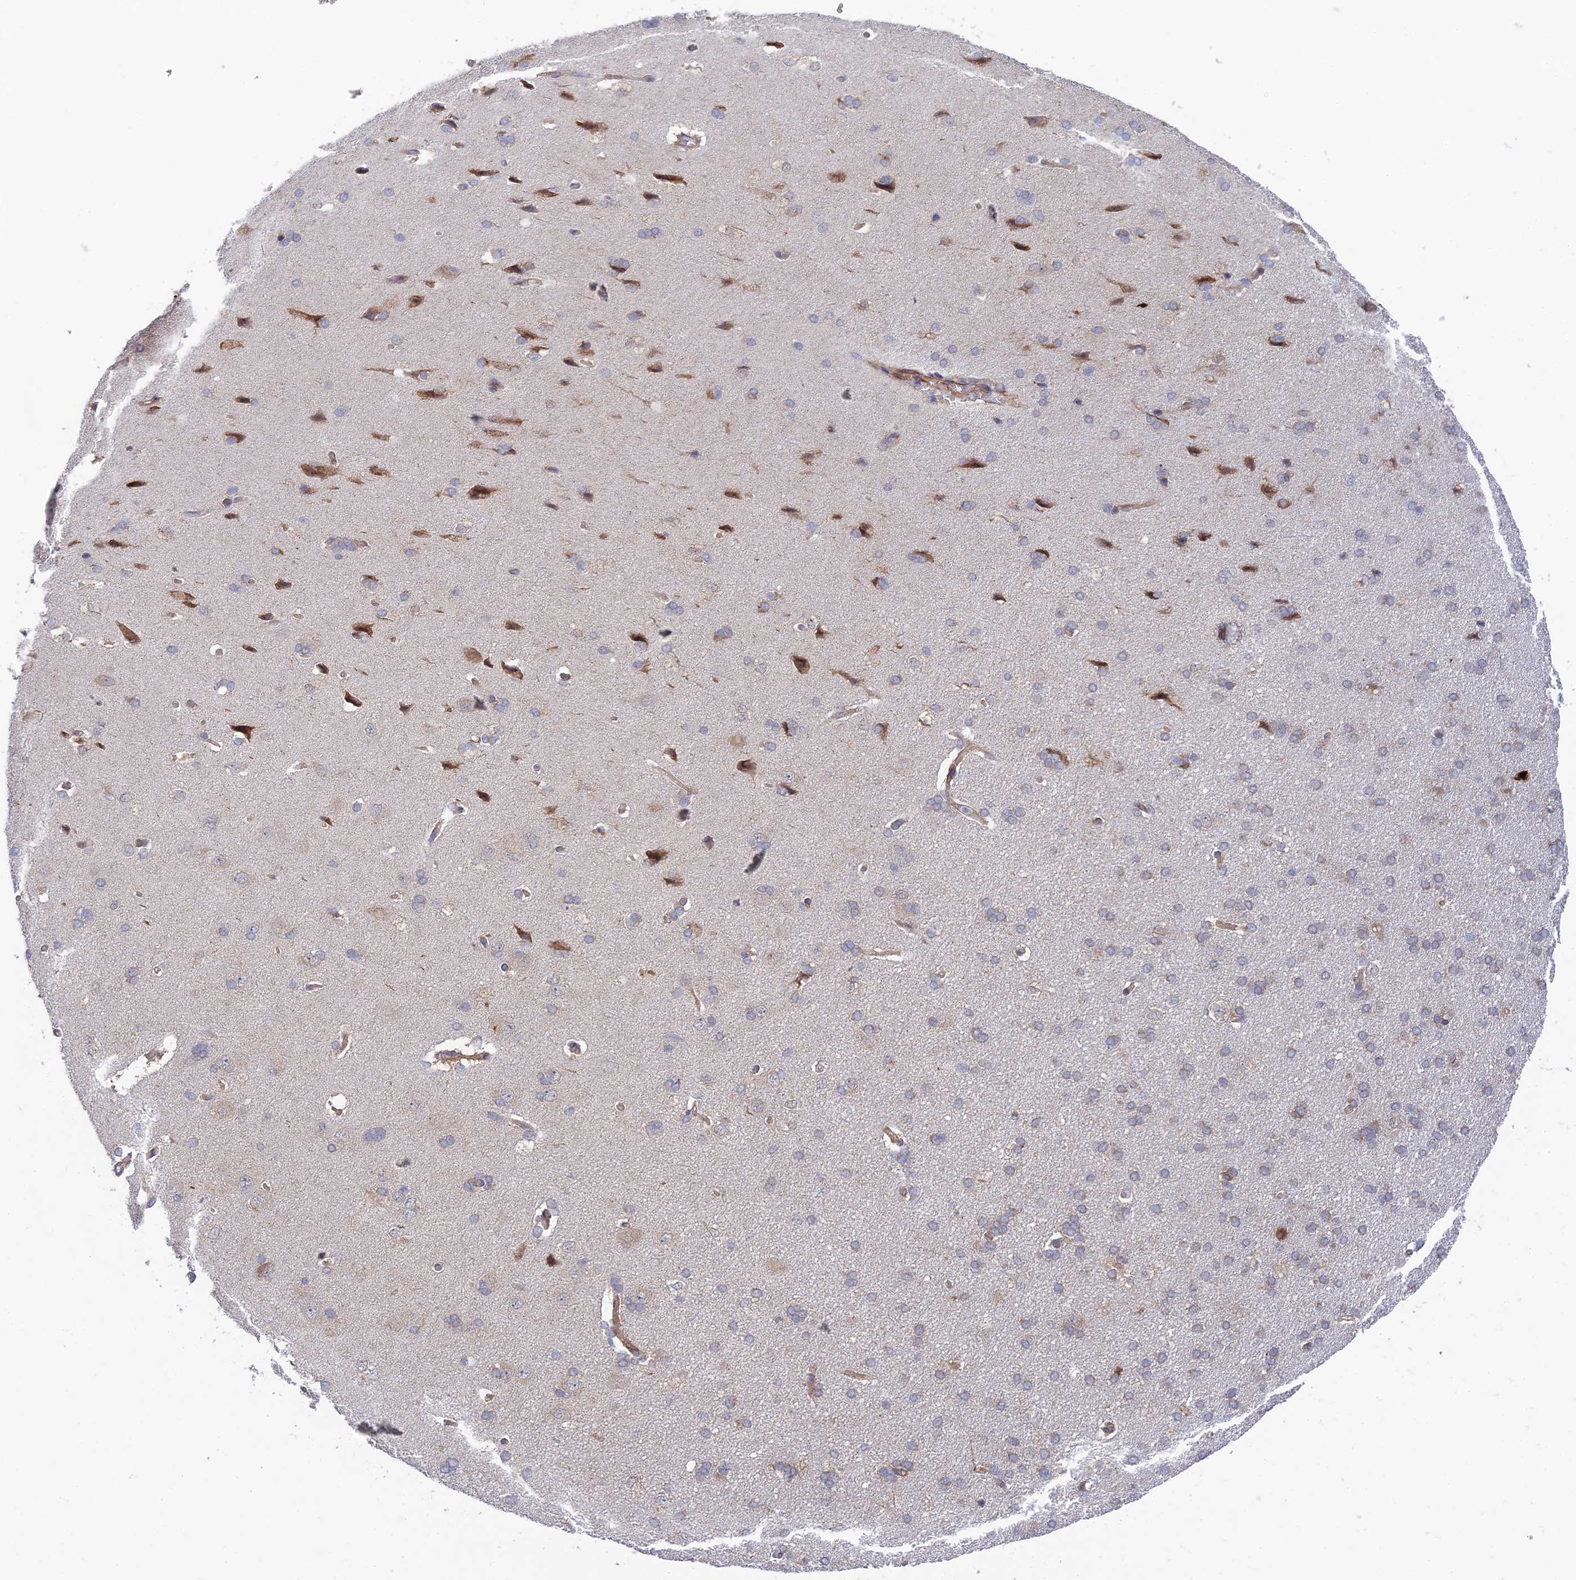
{"staining": {"intensity": "weak", "quantity": "25%-75%", "location": "cytoplasmic/membranous"}, "tissue": "cerebral cortex", "cell_type": "Endothelial cells", "image_type": "normal", "snomed": [{"axis": "morphology", "description": "Normal tissue, NOS"}, {"axis": "topography", "description": "Cerebral cortex"}], "caption": "The image reveals a brown stain indicating the presence of a protein in the cytoplasmic/membranous of endothelial cells in cerebral cortex.", "gene": "INCA1", "patient": {"sex": "male", "age": 62}}